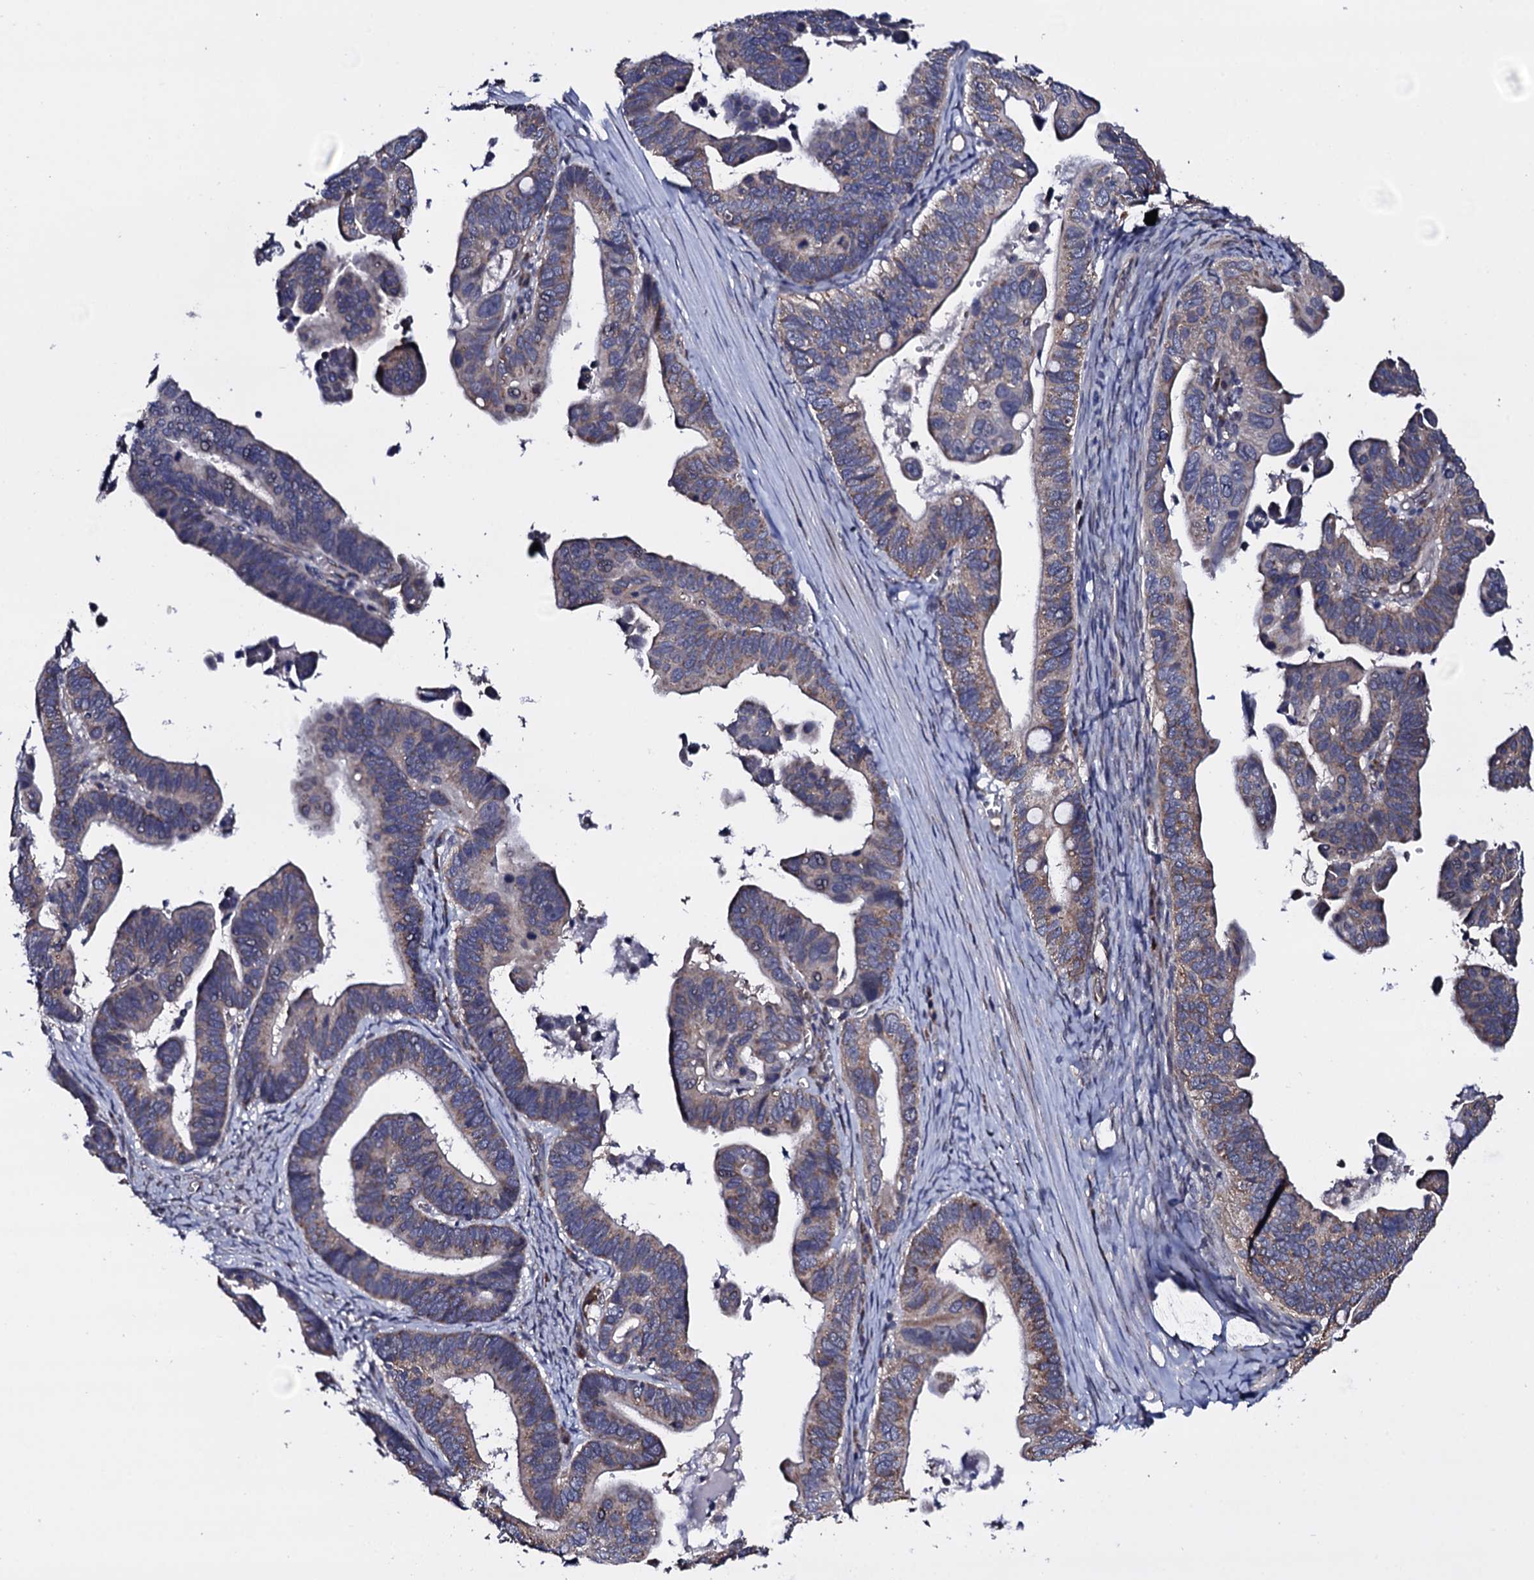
{"staining": {"intensity": "weak", "quantity": "25%-75%", "location": "cytoplasmic/membranous"}, "tissue": "ovarian cancer", "cell_type": "Tumor cells", "image_type": "cancer", "snomed": [{"axis": "morphology", "description": "Cystadenocarcinoma, serous, NOS"}, {"axis": "topography", "description": "Ovary"}], "caption": "This is an image of IHC staining of ovarian cancer (serous cystadenocarcinoma), which shows weak staining in the cytoplasmic/membranous of tumor cells.", "gene": "GAREM1", "patient": {"sex": "female", "age": 56}}